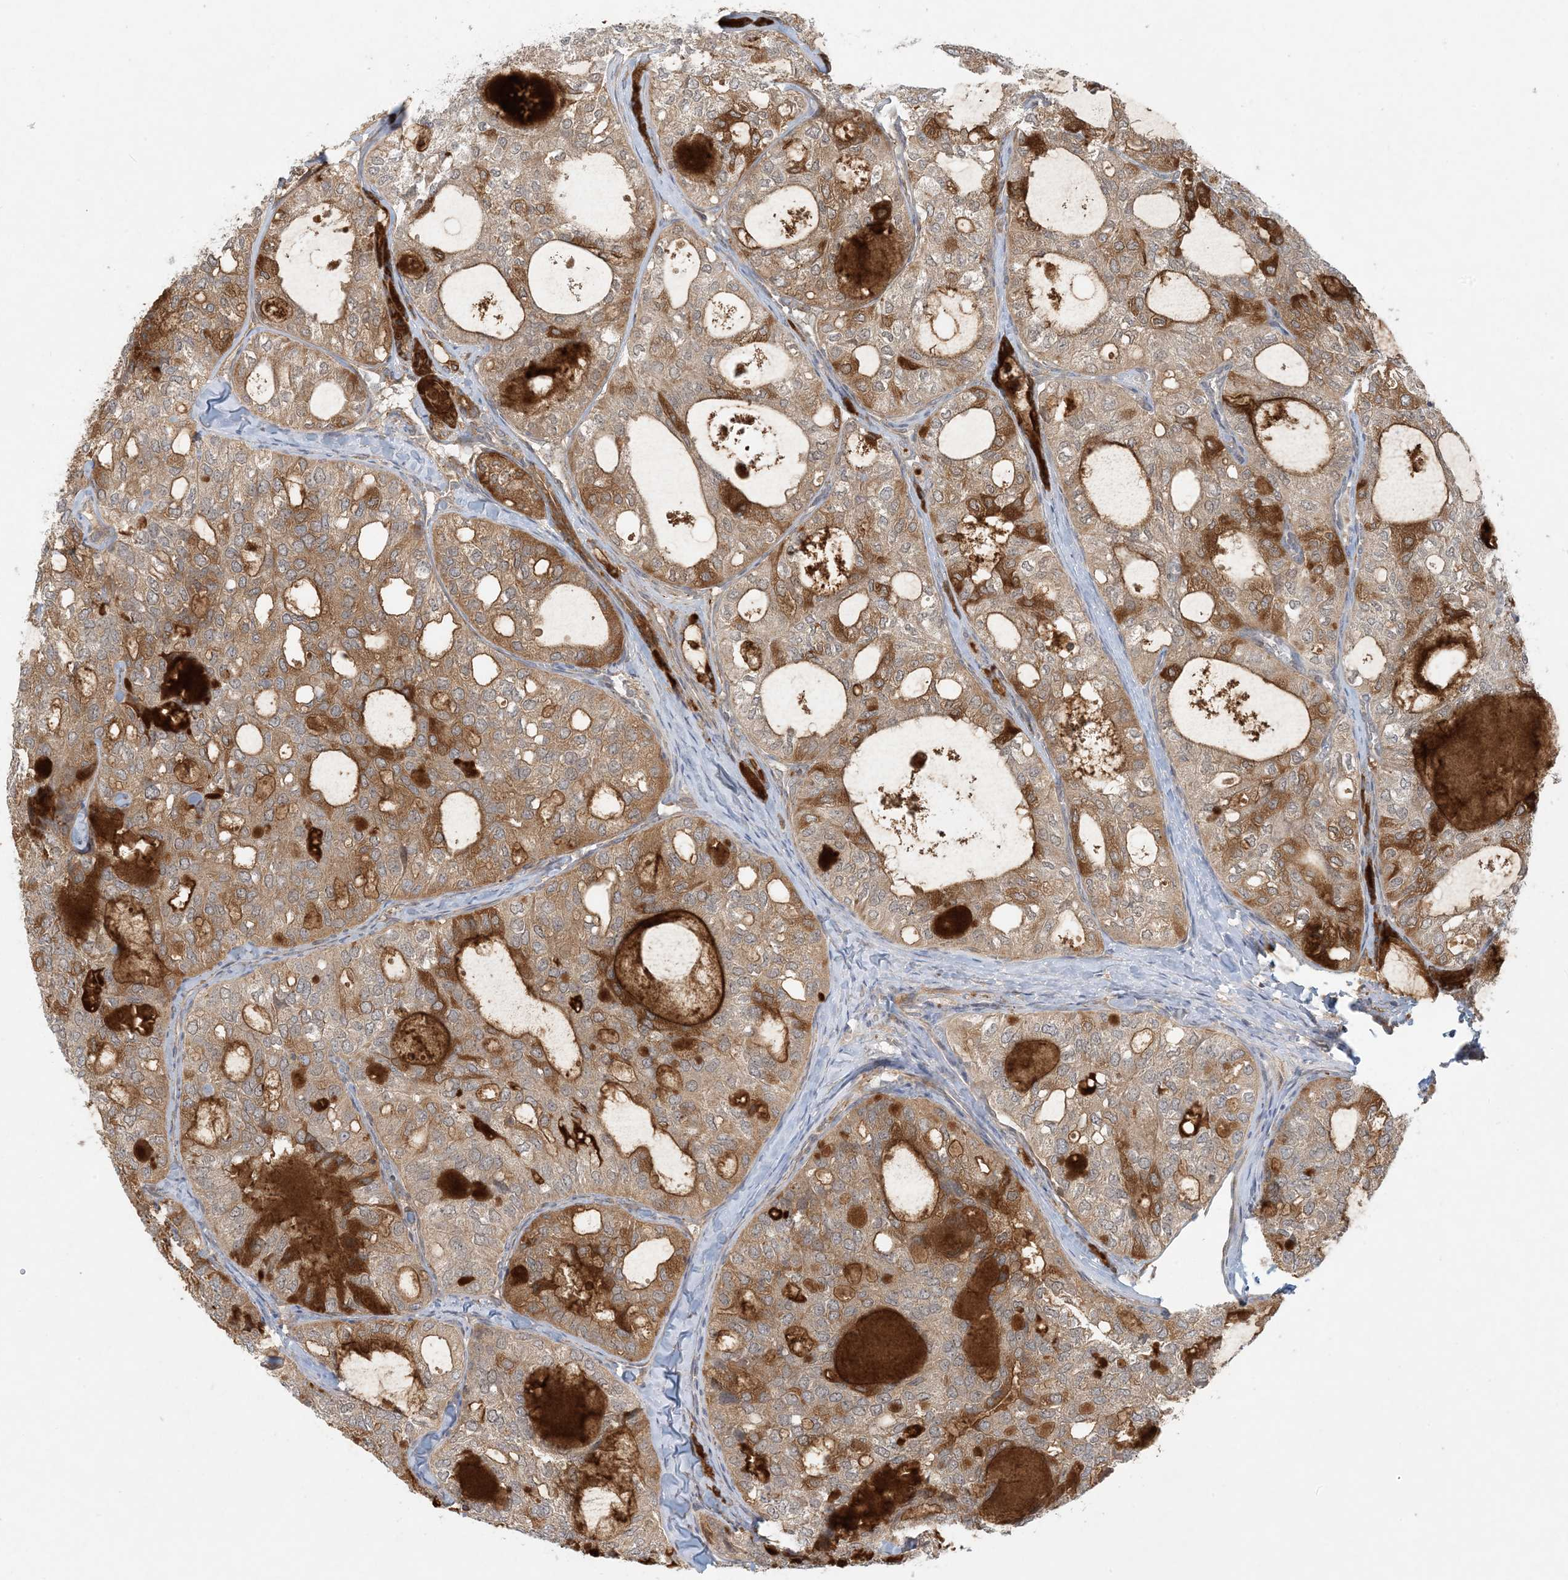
{"staining": {"intensity": "moderate", "quantity": ">75%", "location": "cytoplasmic/membranous"}, "tissue": "thyroid cancer", "cell_type": "Tumor cells", "image_type": "cancer", "snomed": [{"axis": "morphology", "description": "Follicular adenoma carcinoma, NOS"}, {"axis": "topography", "description": "Thyroid gland"}], "caption": "Immunohistochemistry of human thyroid follicular adenoma carcinoma reveals medium levels of moderate cytoplasmic/membranous staining in approximately >75% of tumor cells. (DAB (3,3'-diaminobenzidine) IHC with brightfield microscopy, high magnification).", "gene": "OBI1", "patient": {"sex": "male", "age": 75}}